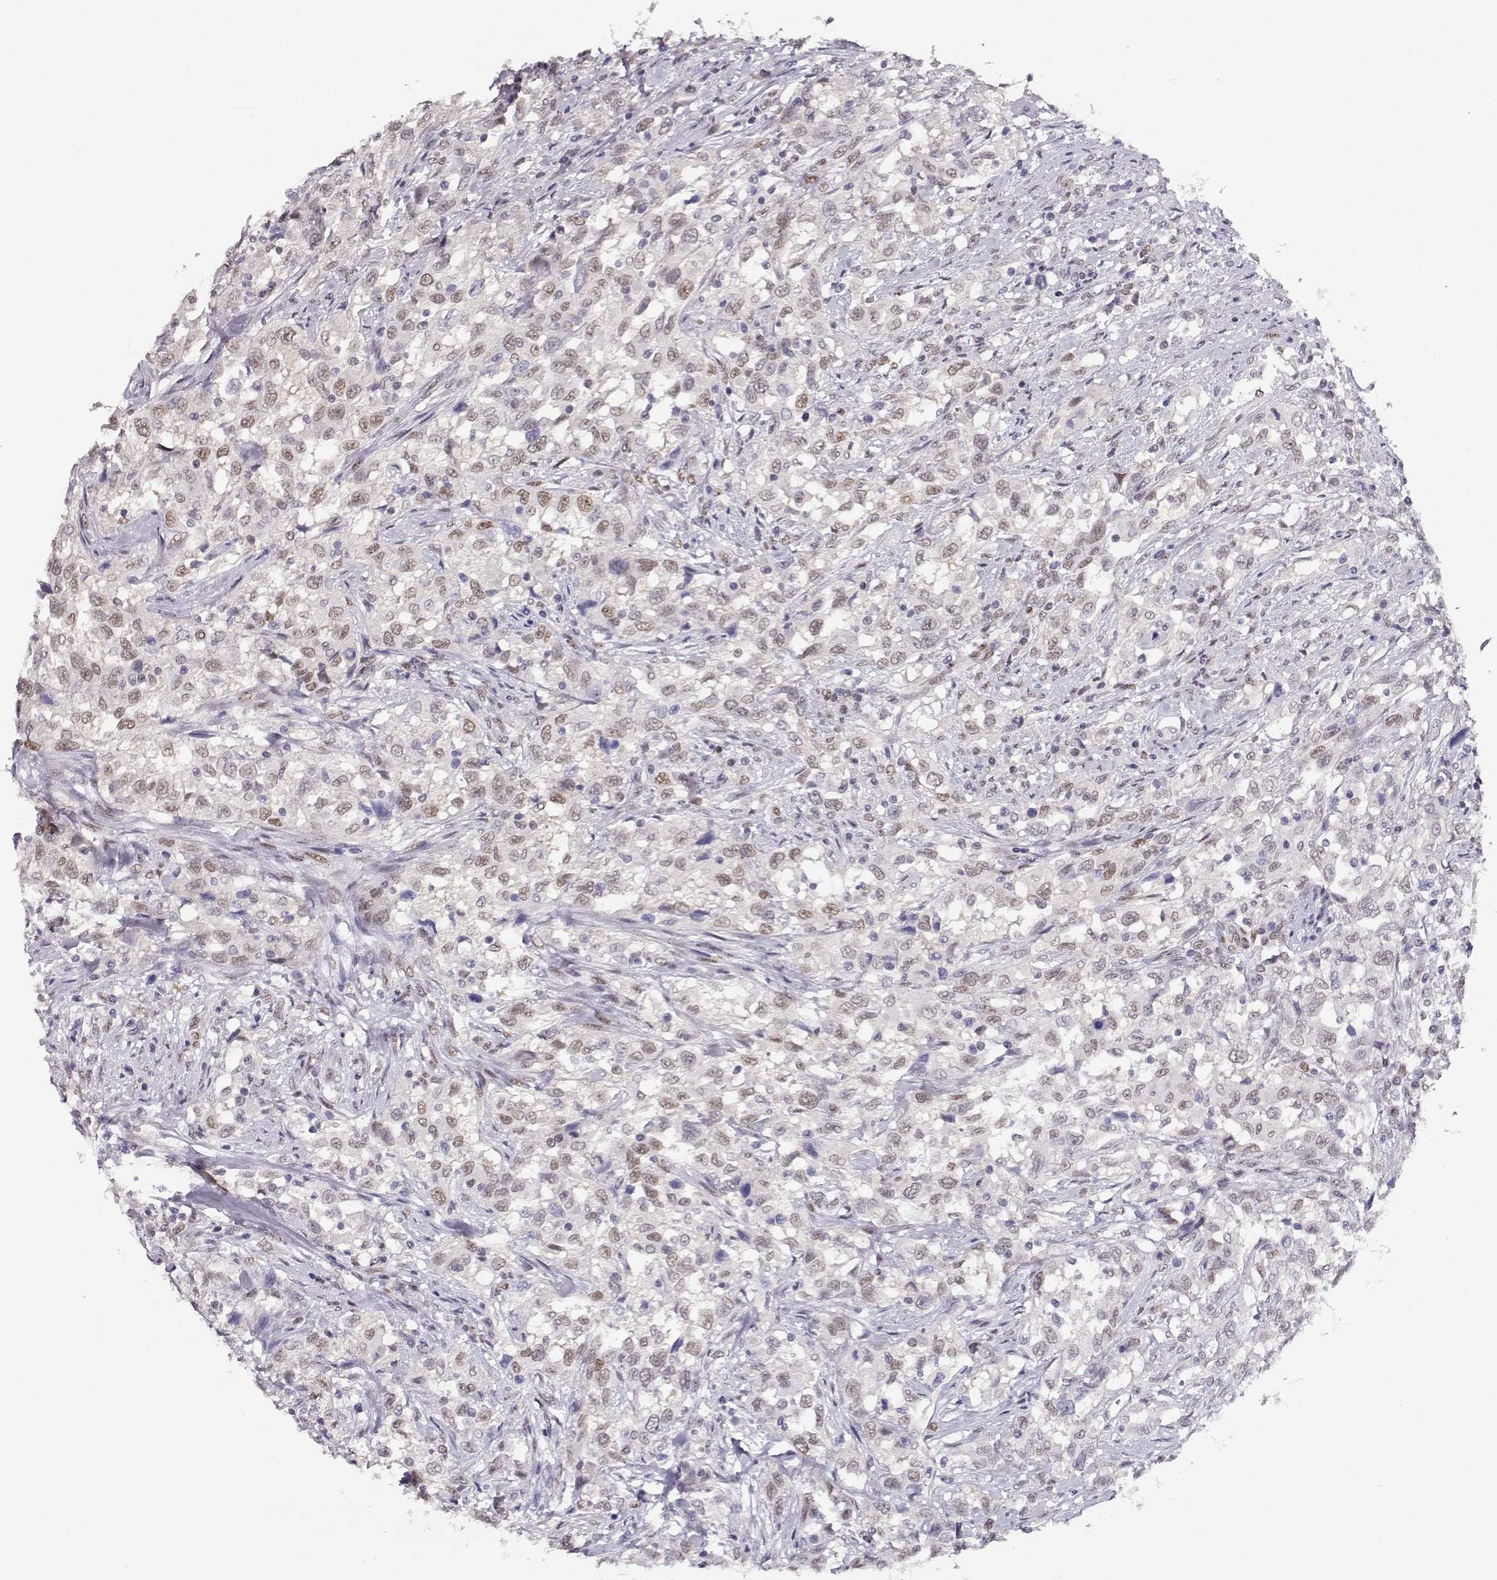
{"staining": {"intensity": "weak", "quantity": "25%-75%", "location": "nuclear"}, "tissue": "urothelial cancer", "cell_type": "Tumor cells", "image_type": "cancer", "snomed": [{"axis": "morphology", "description": "Urothelial carcinoma, NOS"}, {"axis": "morphology", "description": "Urothelial carcinoma, High grade"}, {"axis": "topography", "description": "Urinary bladder"}], "caption": "Urothelial cancer stained with a brown dye reveals weak nuclear positive positivity in about 25%-75% of tumor cells.", "gene": "POLI", "patient": {"sex": "female", "age": 64}}